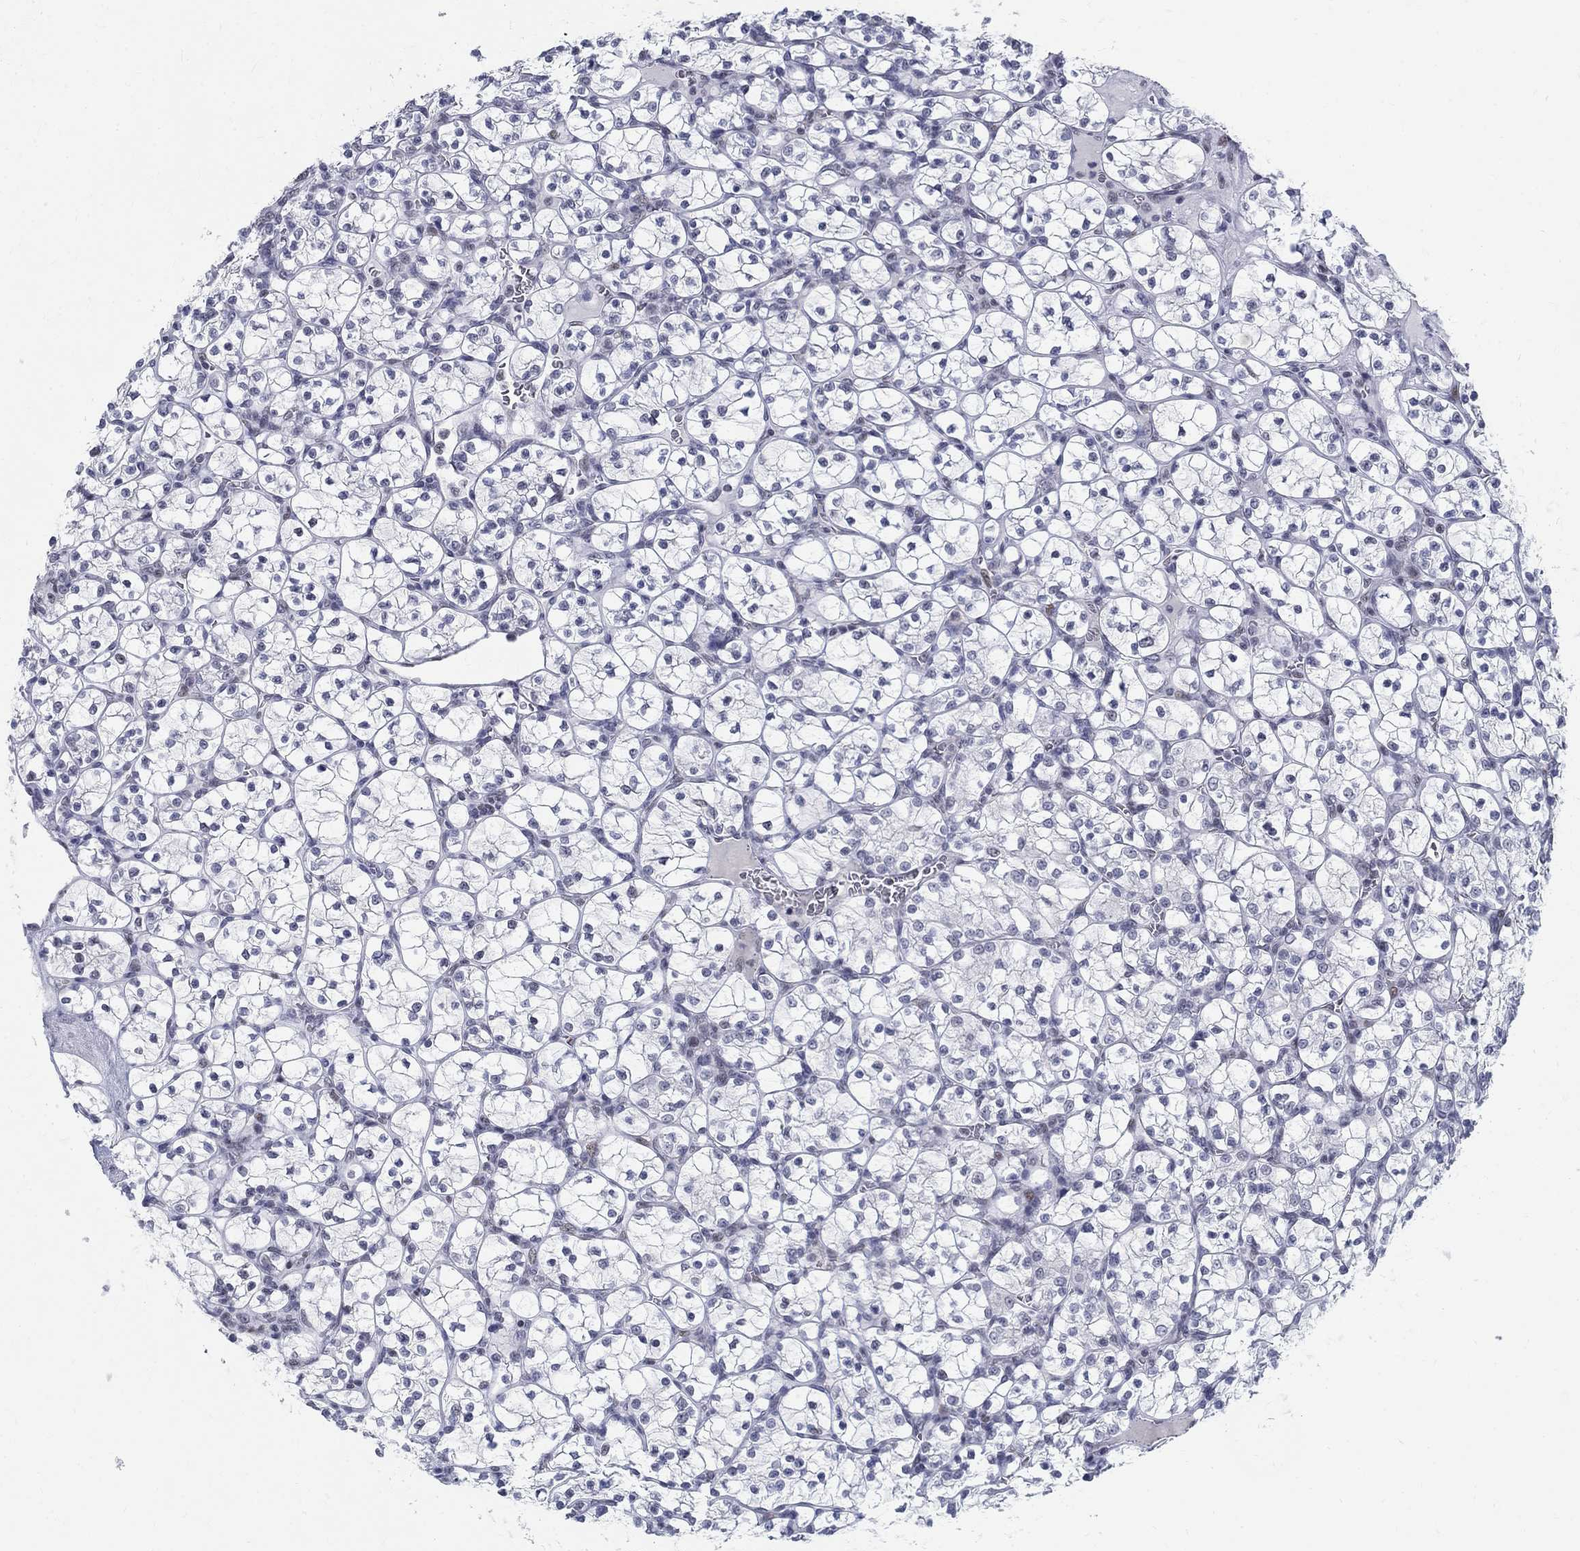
{"staining": {"intensity": "negative", "quantity": "none", "location": "none"}, "tissue": "renal cancer", "cell_type": "Tumor cells", "image_type": "cancer", "snomed": [{"axis": "morphology", "description": "Adenocarcinoma, NOS"}, {"axis": "topography", "description": "Kidney"}], "caption": "IHC of renal cancer (adenocarcinoma) displays no staining in tumor cells.", "gene": "BHLHE22", "patient": {"sex": "female", "age": 89}}